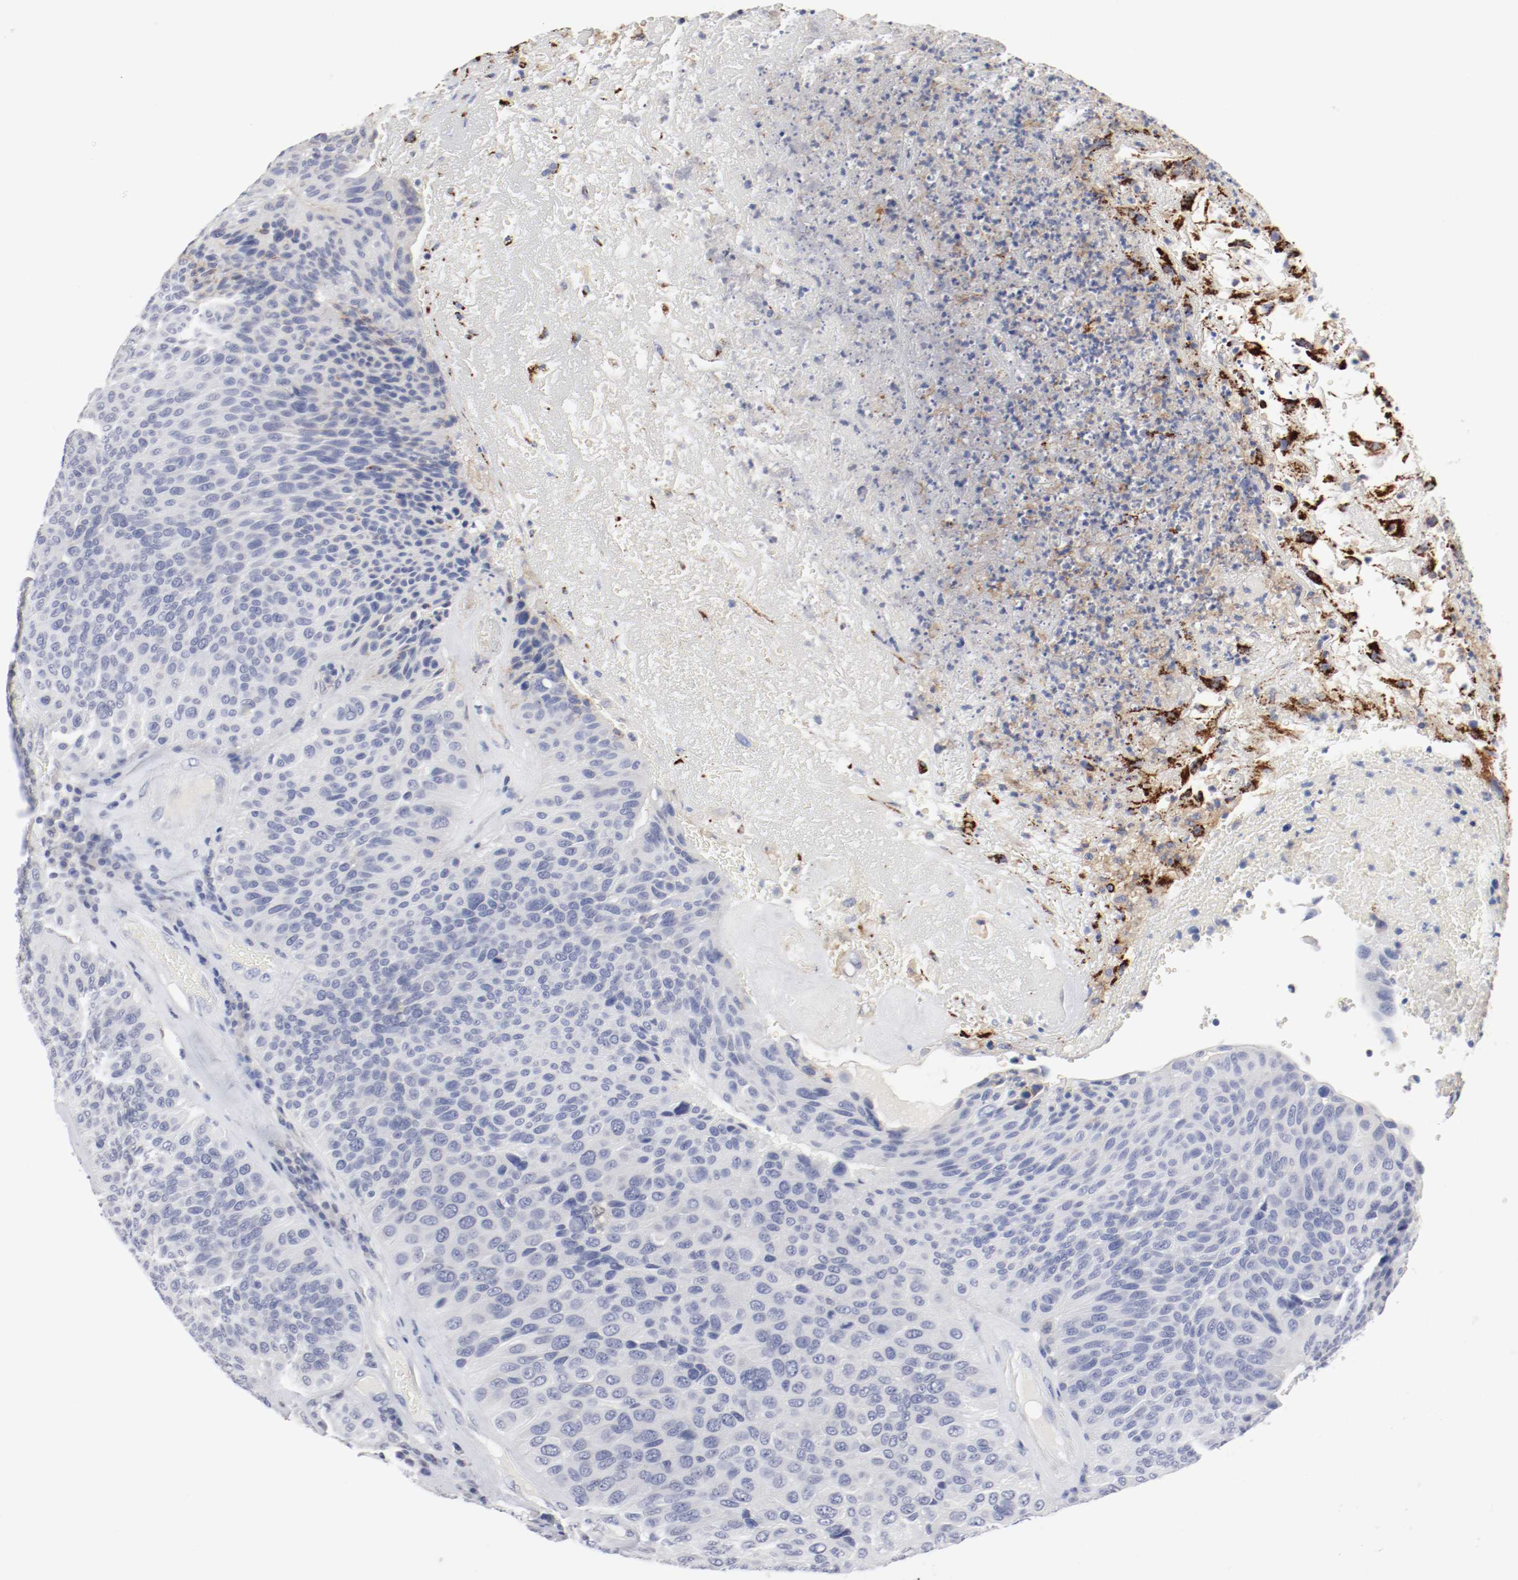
{"staining": {"intensity": "negative", "quantity": "none", "location": "none"}, "tissue": "urothelial cancer", "cell_type": "Tumor cells", "image_type": "cancer", "snomed": [{"axis": "morphology", "description": "Urothelial carcinoma, High grade"}, {"axis": "topography", "description": "Urinary bladder"}], "caption": "High power microscopy micrograph of an IHC photomicrograph of urothelial cancer, revealing no significant positivity in tumor cells.", "gene": "ITGAX", "patient": {"sex": "male", "age": 66}}